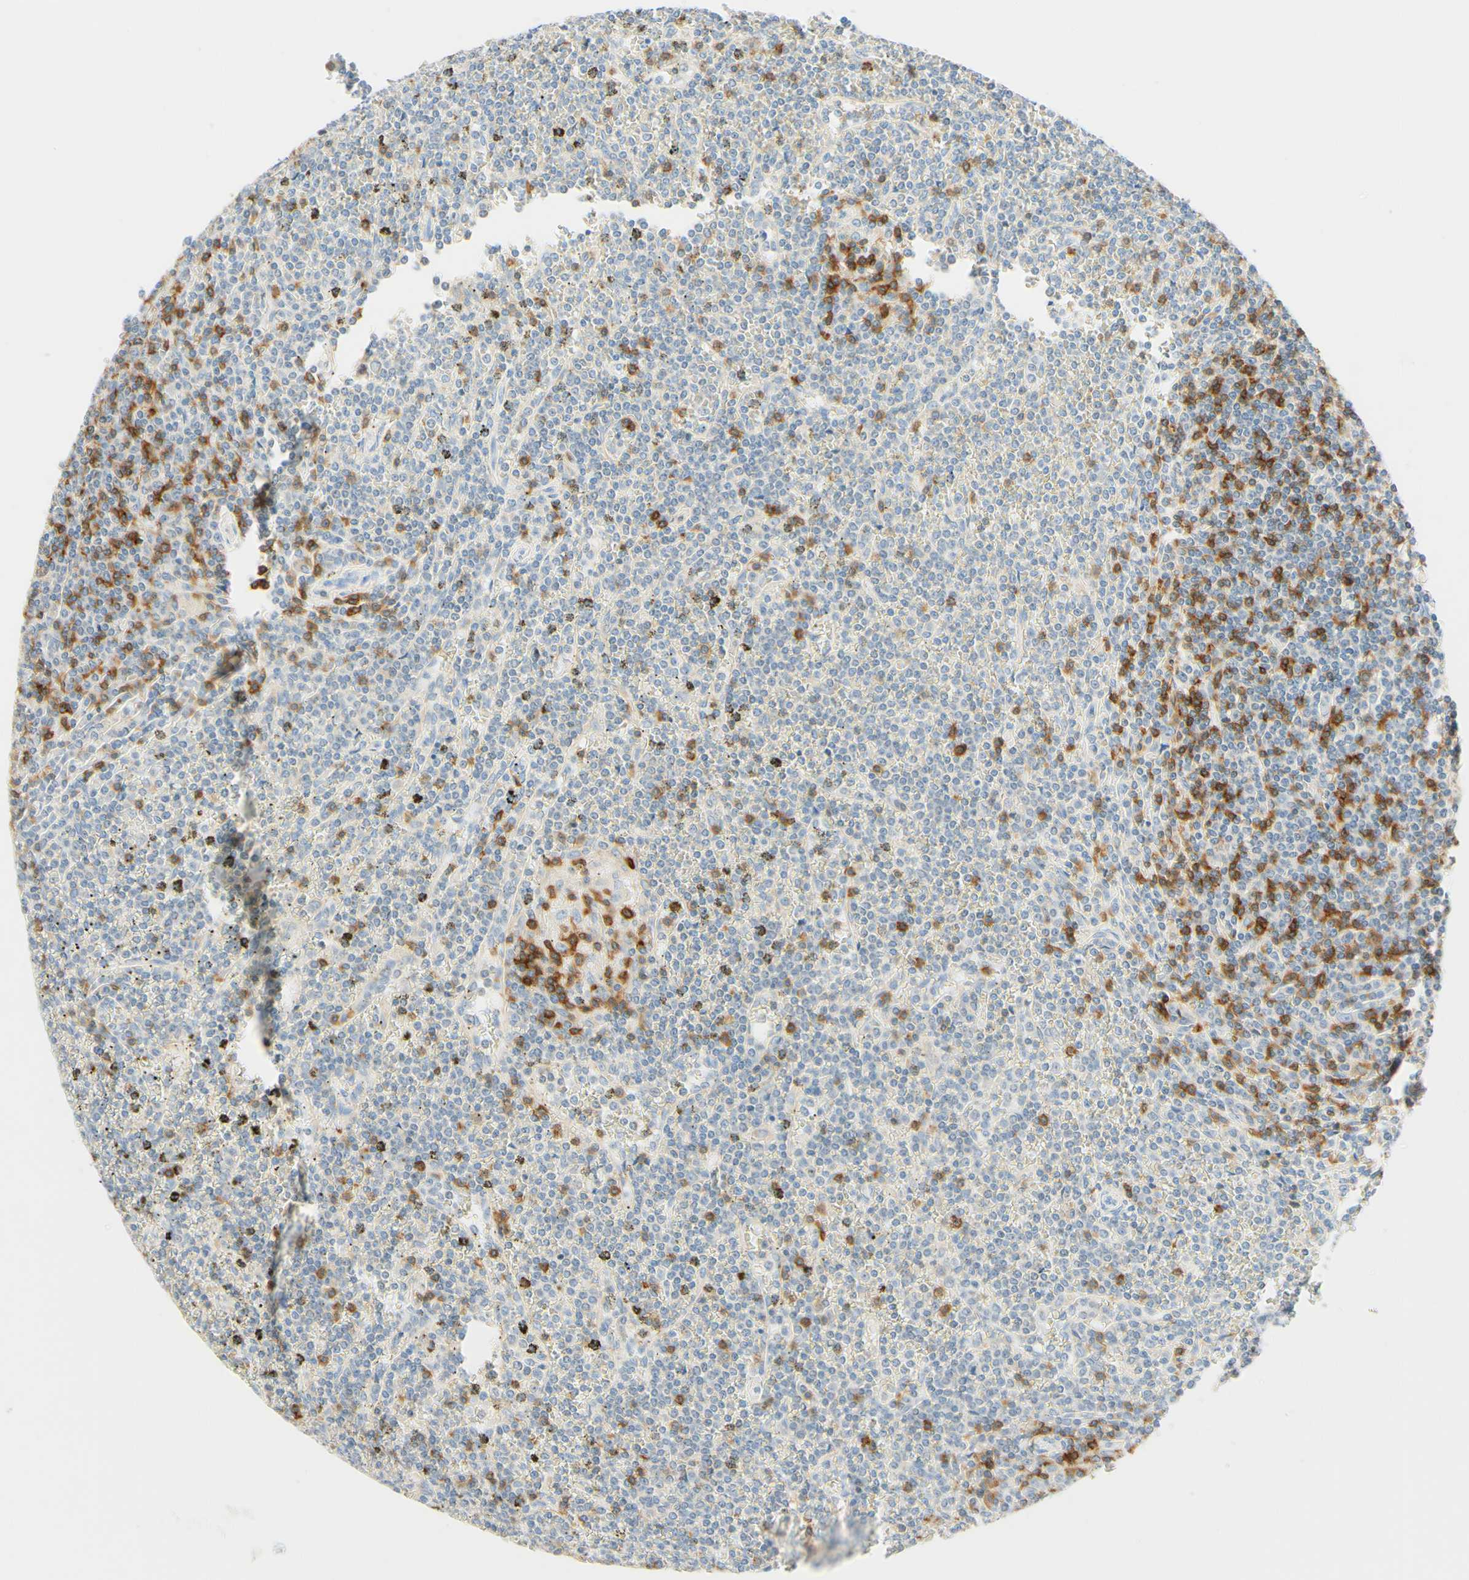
{"staining": {"intensity": "negative", "quantity": "none", "location": "none"}, "tissue": "lymphoma", "cell_type": "Tumor cells", "image_type": "cancer", "snomed": [{"axis": "morphology", "description": "Malignant lymphoma, non-Hodgkin's type, Low grade"}, {"axis": "topography", "description": "Spleen"}], "caption": "The IHC micrograph has no significant staining in tumor cells of malignant lymphoma, non-Hodgkin's type (low-grade) tissue.", "gene": "LAT", "patient": {"sex": "female", "age": 19}}